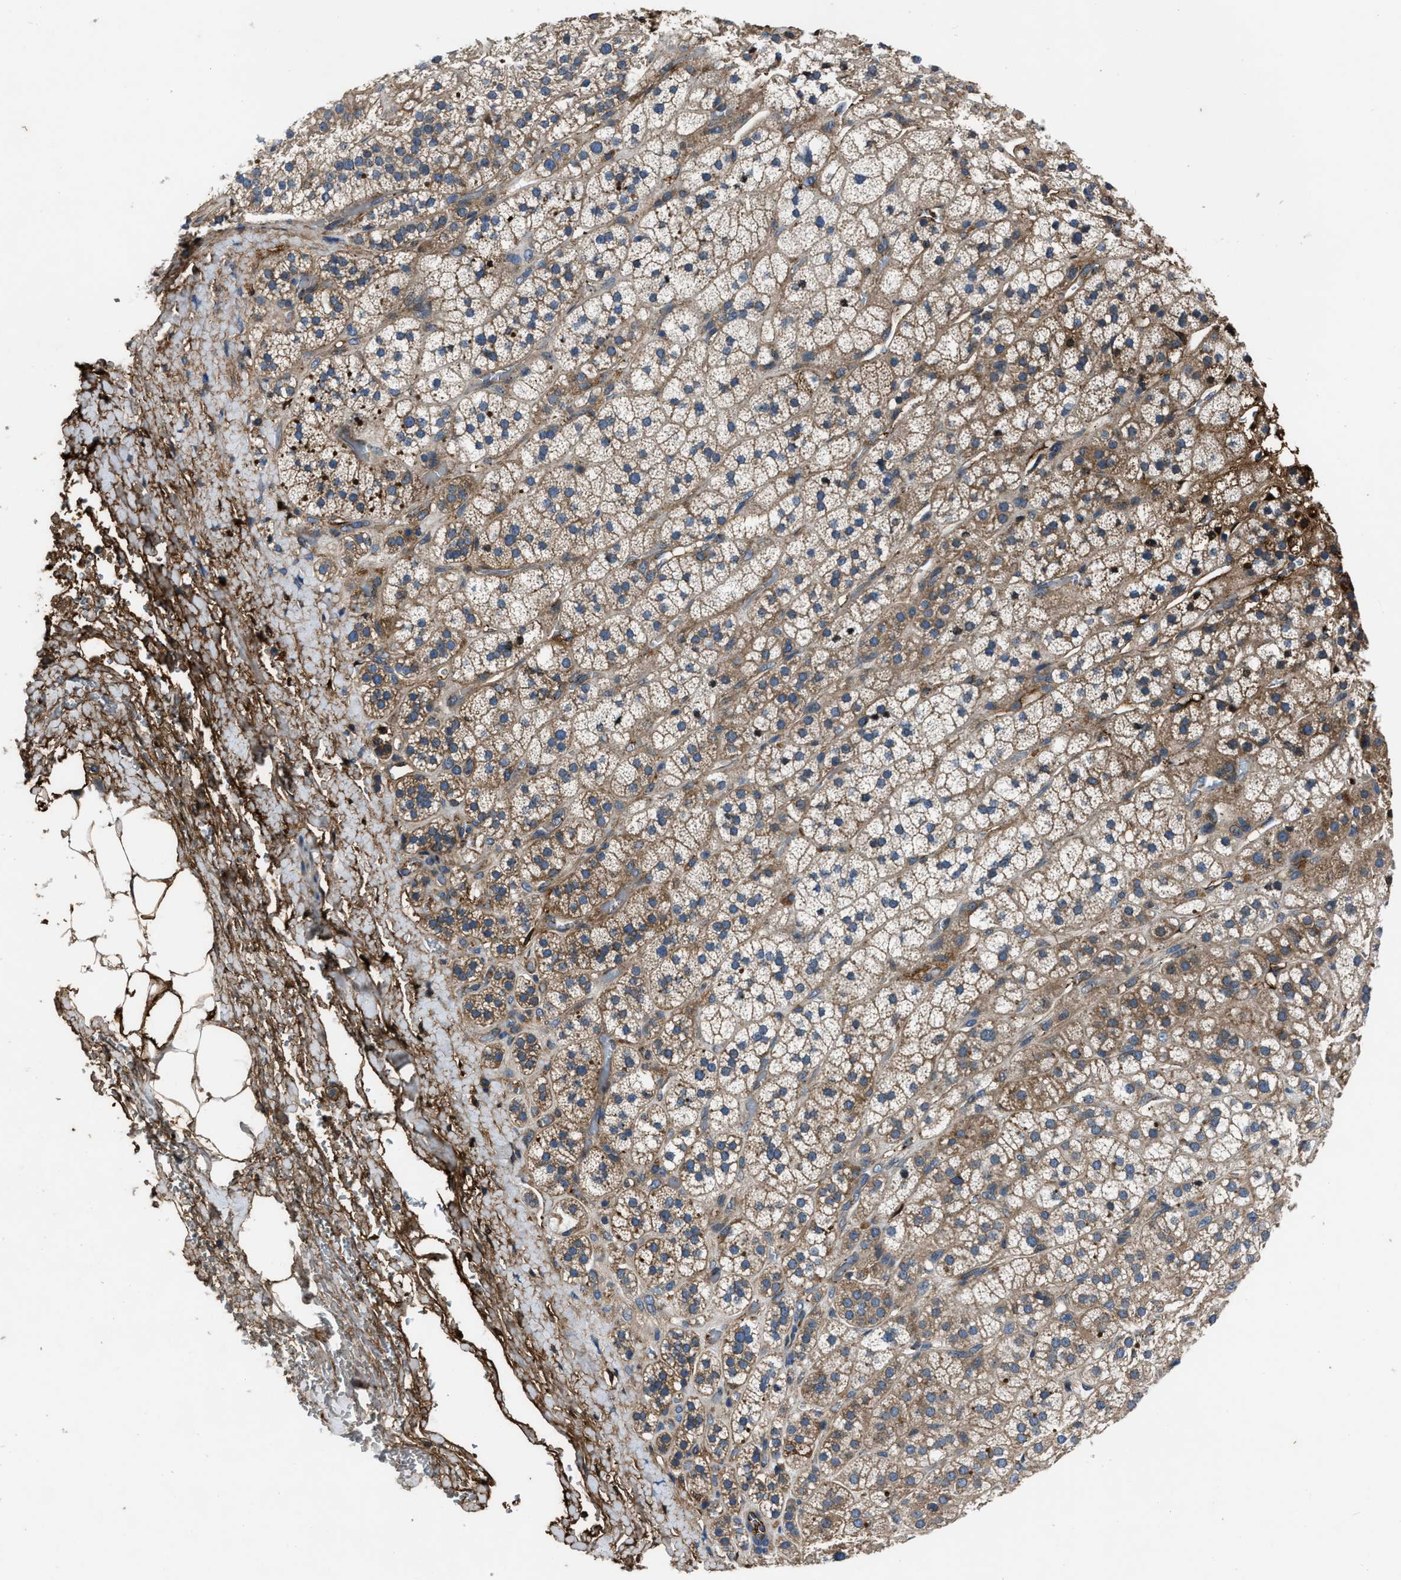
{"staining": {"intensity": "strong", "quantity": ">75%", "location": "cytoplasmic/membranous"}, "tissue": "adrenal gland", "cell_type": "Glandular cells", "image_type": "normal", "snomed": [{"axis": "morphology", "description": "Normal tissue, NOS"}, {"axis": "topography", "description": "Adrenal gland"}], "caption": "A high amount of strong cytoplasmic/membranous expression is seen in about >75% of glandular cells in normal adrenal gland. Using DAB (3,3'-diaminobenzidine) (brown) and hematoxylin (blue) stains, captured at high magnification using brightfield microscopy.", "gene": "ERC1", "patient": {"sex": "male", "age": 56}}